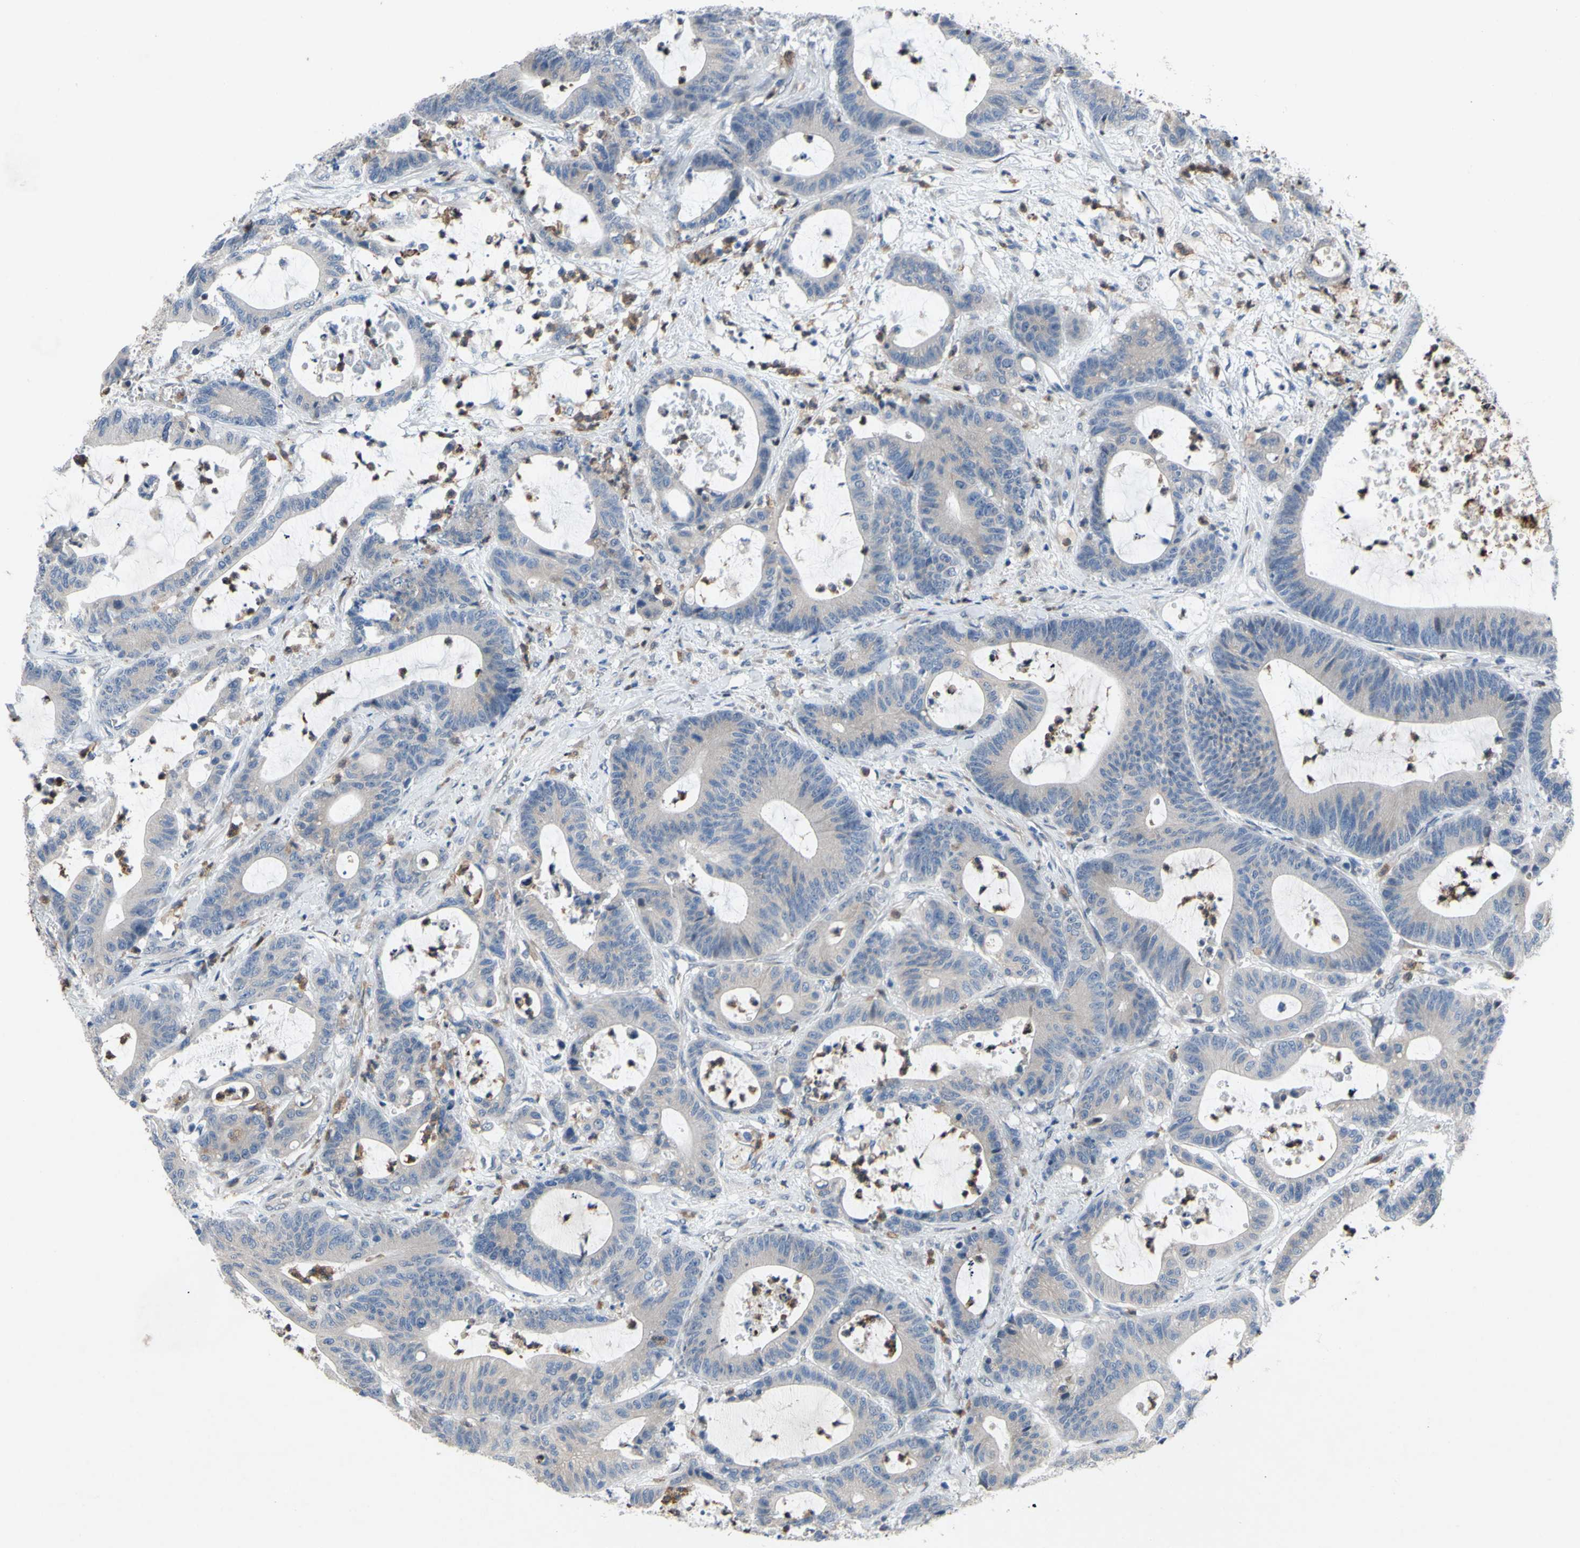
{"staining": {"intensity": "weak", "quantity": ">75%", "location": "cytoplasmic/membranous"}, "tissue": "colorectal cancer", "cell_type": "Tumor cells", "image_type": "cancer", "snomed": [{"axis": "morphology", "description": "Adenocarcinoma, NOS"}, {"axis": "topography", "description": "Colon"}], "caption": "The immunohistochemical stain shows weak cytoplasmic/membranous staining in tumor cells of colorectal adenocarcinoma tissue.", "gene": "GRAMD2B", "patient": {"sex": "female", "age": 84}}